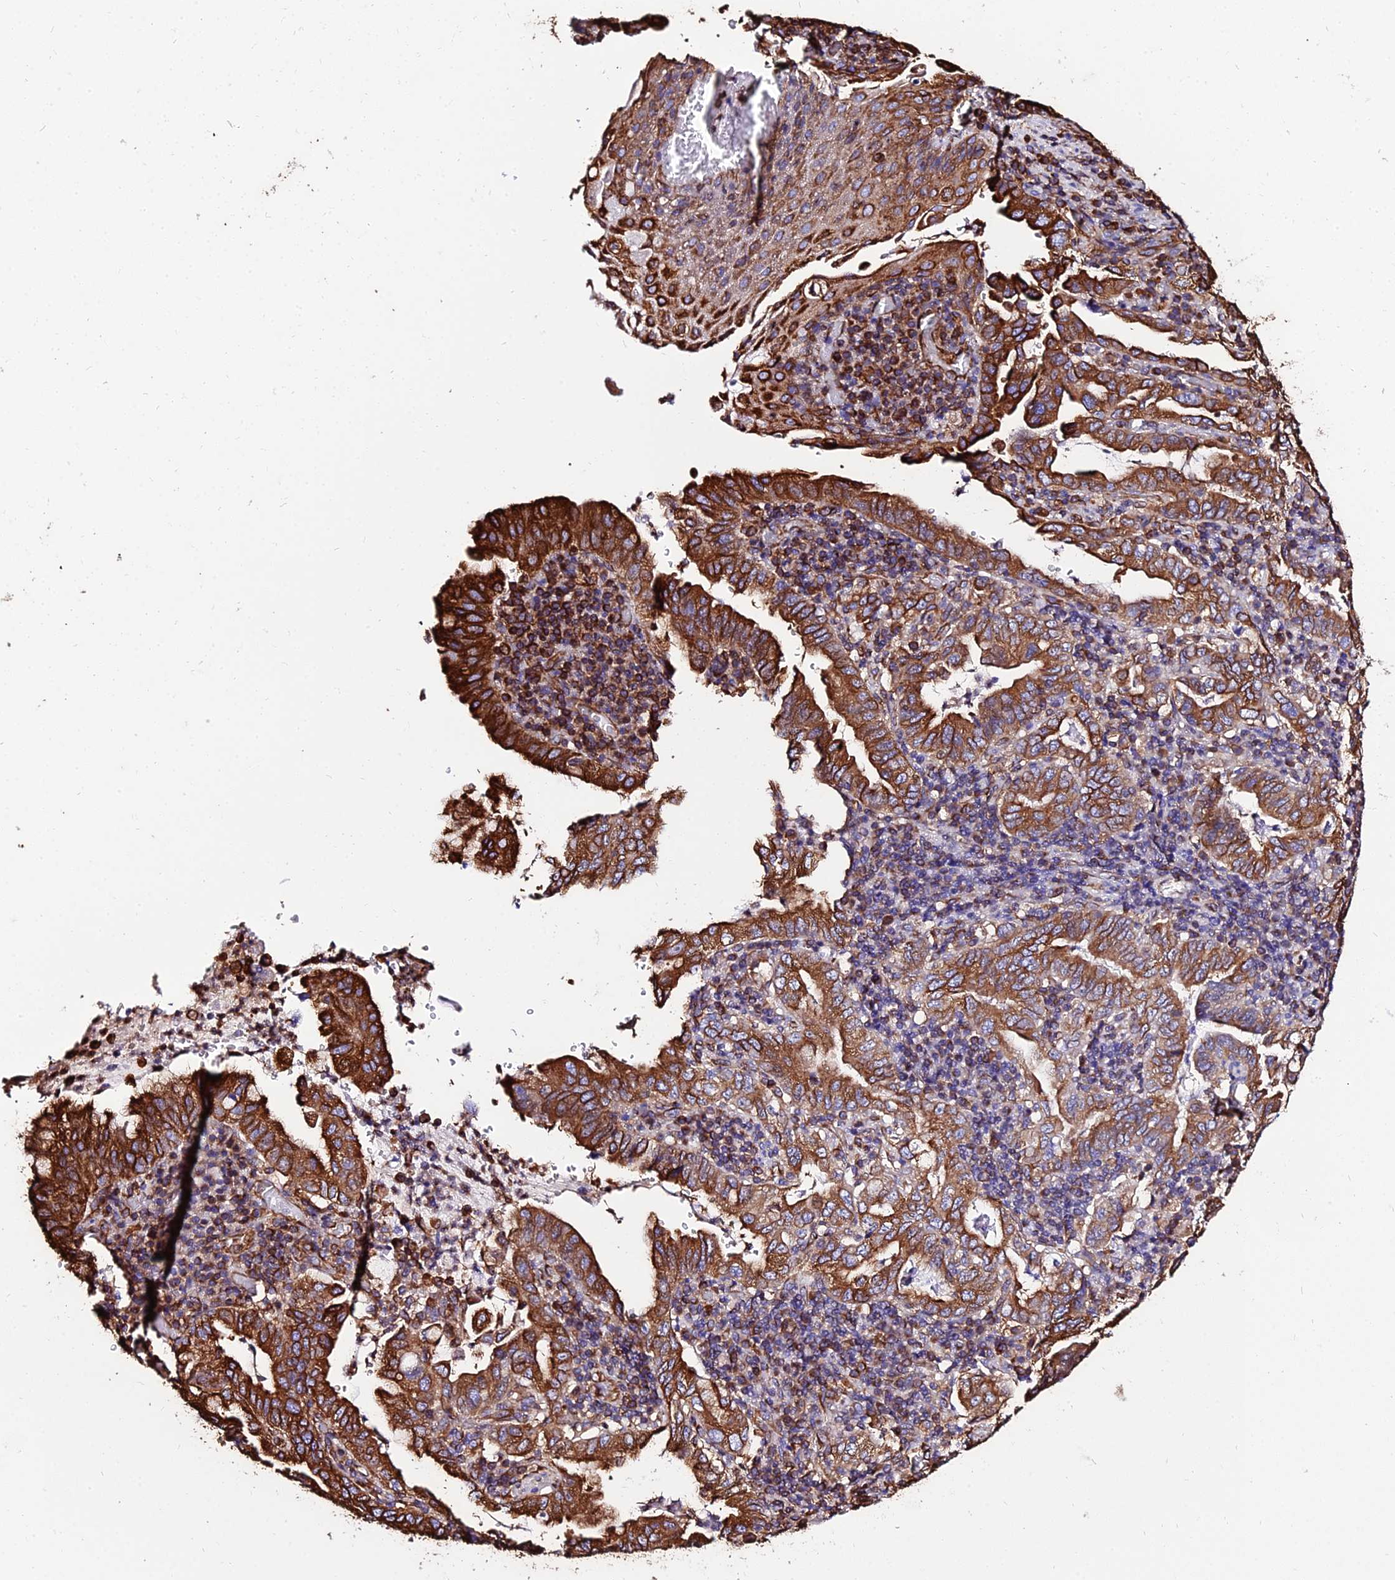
{"staining": {"intensity": "strong", "quantity": ">75%", "location": "cytoplasmic/membranous"}, "tissue": "stomach cancer", "cell_type": "Tumor cells", "image_type": "cancer", "snomed": [{"axis": "morphology", "description": "Normal tissue, NOS"}, {"axis": "morphology", "description": "Adenocarcinoma, NOS"}, {"axis": "topography", "description": "Esophagus"}, {"axis": "topography", "description": "Stomach, upper"}, {"axis": "topography", "description": "Peripheral nerve tissue"}], "caption": "Immunohistochemical staining of stomach cancer (adenocarcinoma) demonstrates high levels of strong cytoplasmic/membranous expression in about >75% of tumor cells.", "gene": "TUBA3D", "patient": {"sex": "male", "age": 62}}